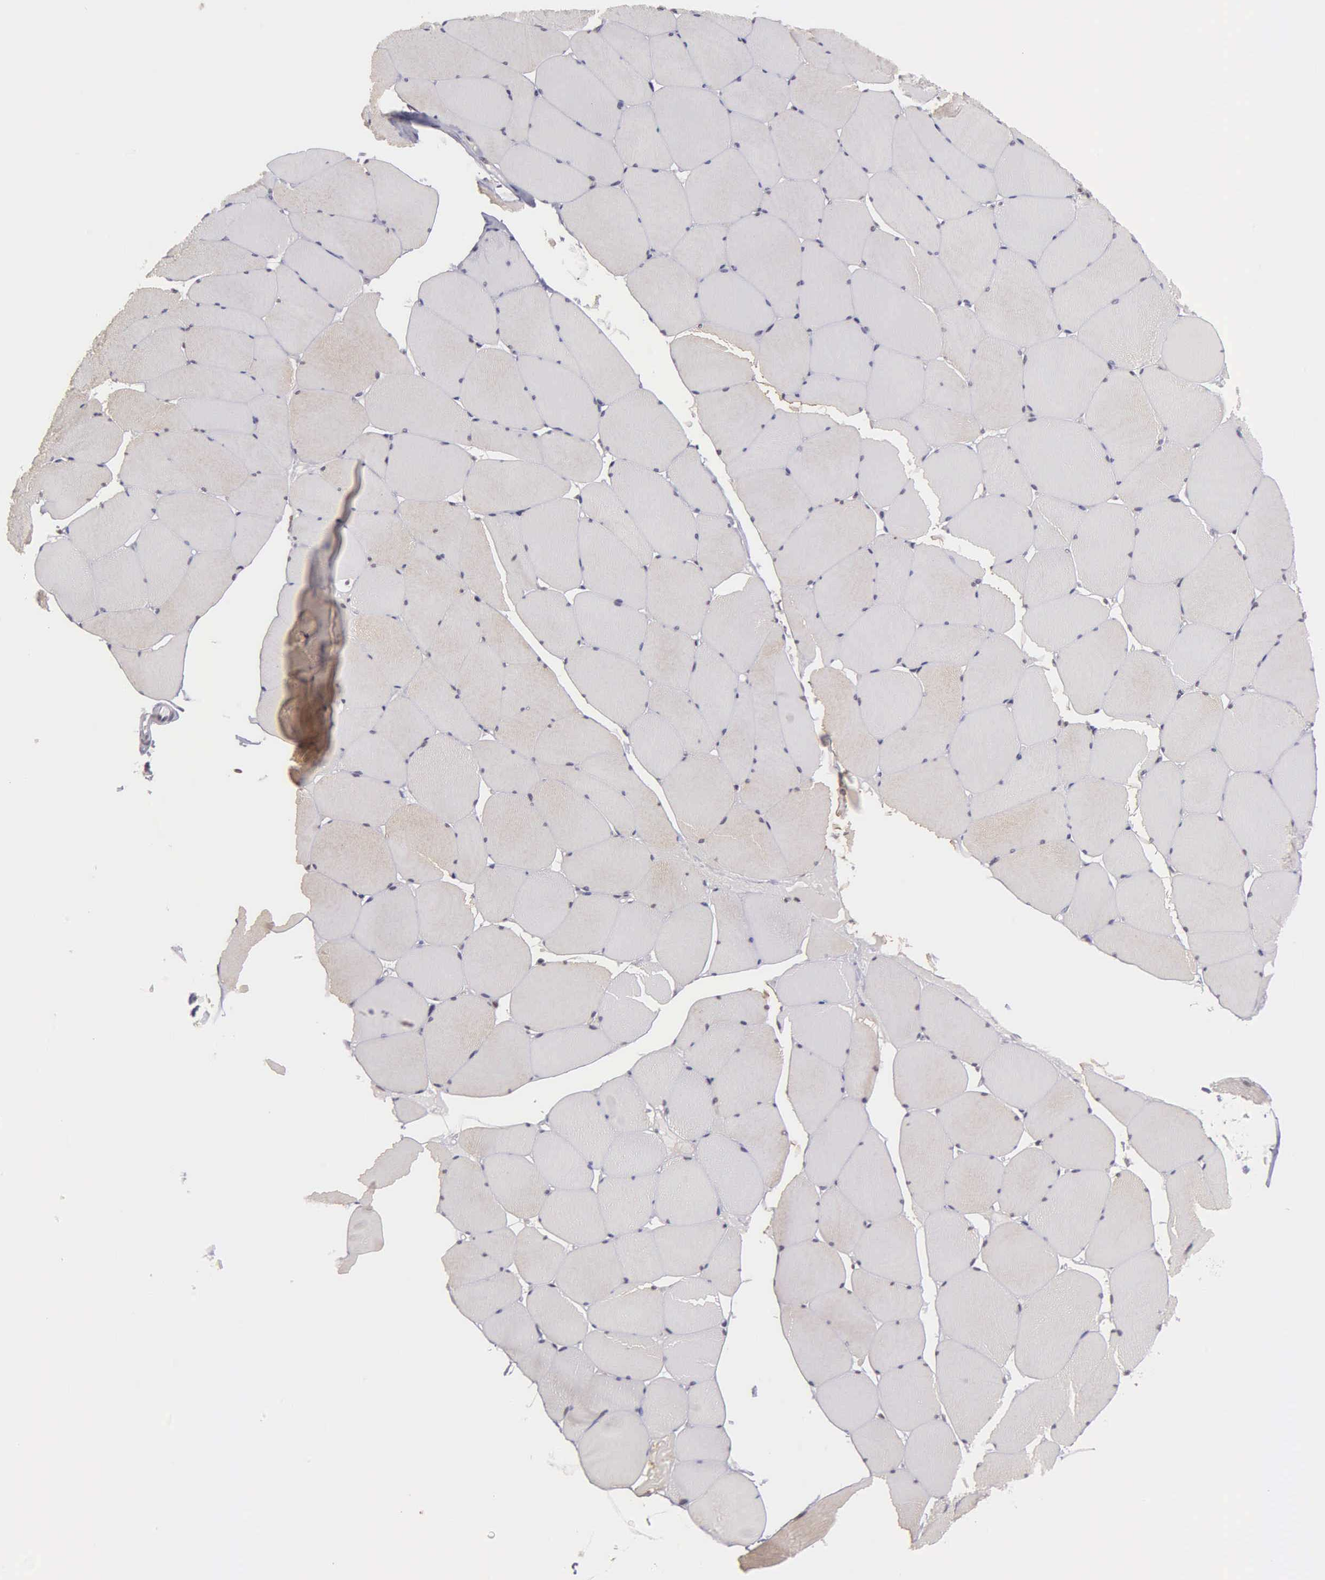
{"staining": {"intensity": "negative", "quantity": "none", "location": "none"}, "tissue": "skeletal muscle", "cell_type": "Myocytes", "image_type": "normal", "snomed": [{"axis": "morphology", "description": "Normal tissue, NOS"}, {"axis": "topography", "description": "Skeletal muscle"}, {"axis": "topography", "description": "Salivary gland"}], "caption": "Immunohistochemical staining of normal human skeletal muscle demonstrates no significant positivity in myocytes. (DAB immunohistochemistry, high magnification).", "gene": "UBR7", "patient": {"sex": "male", "age": 62}}